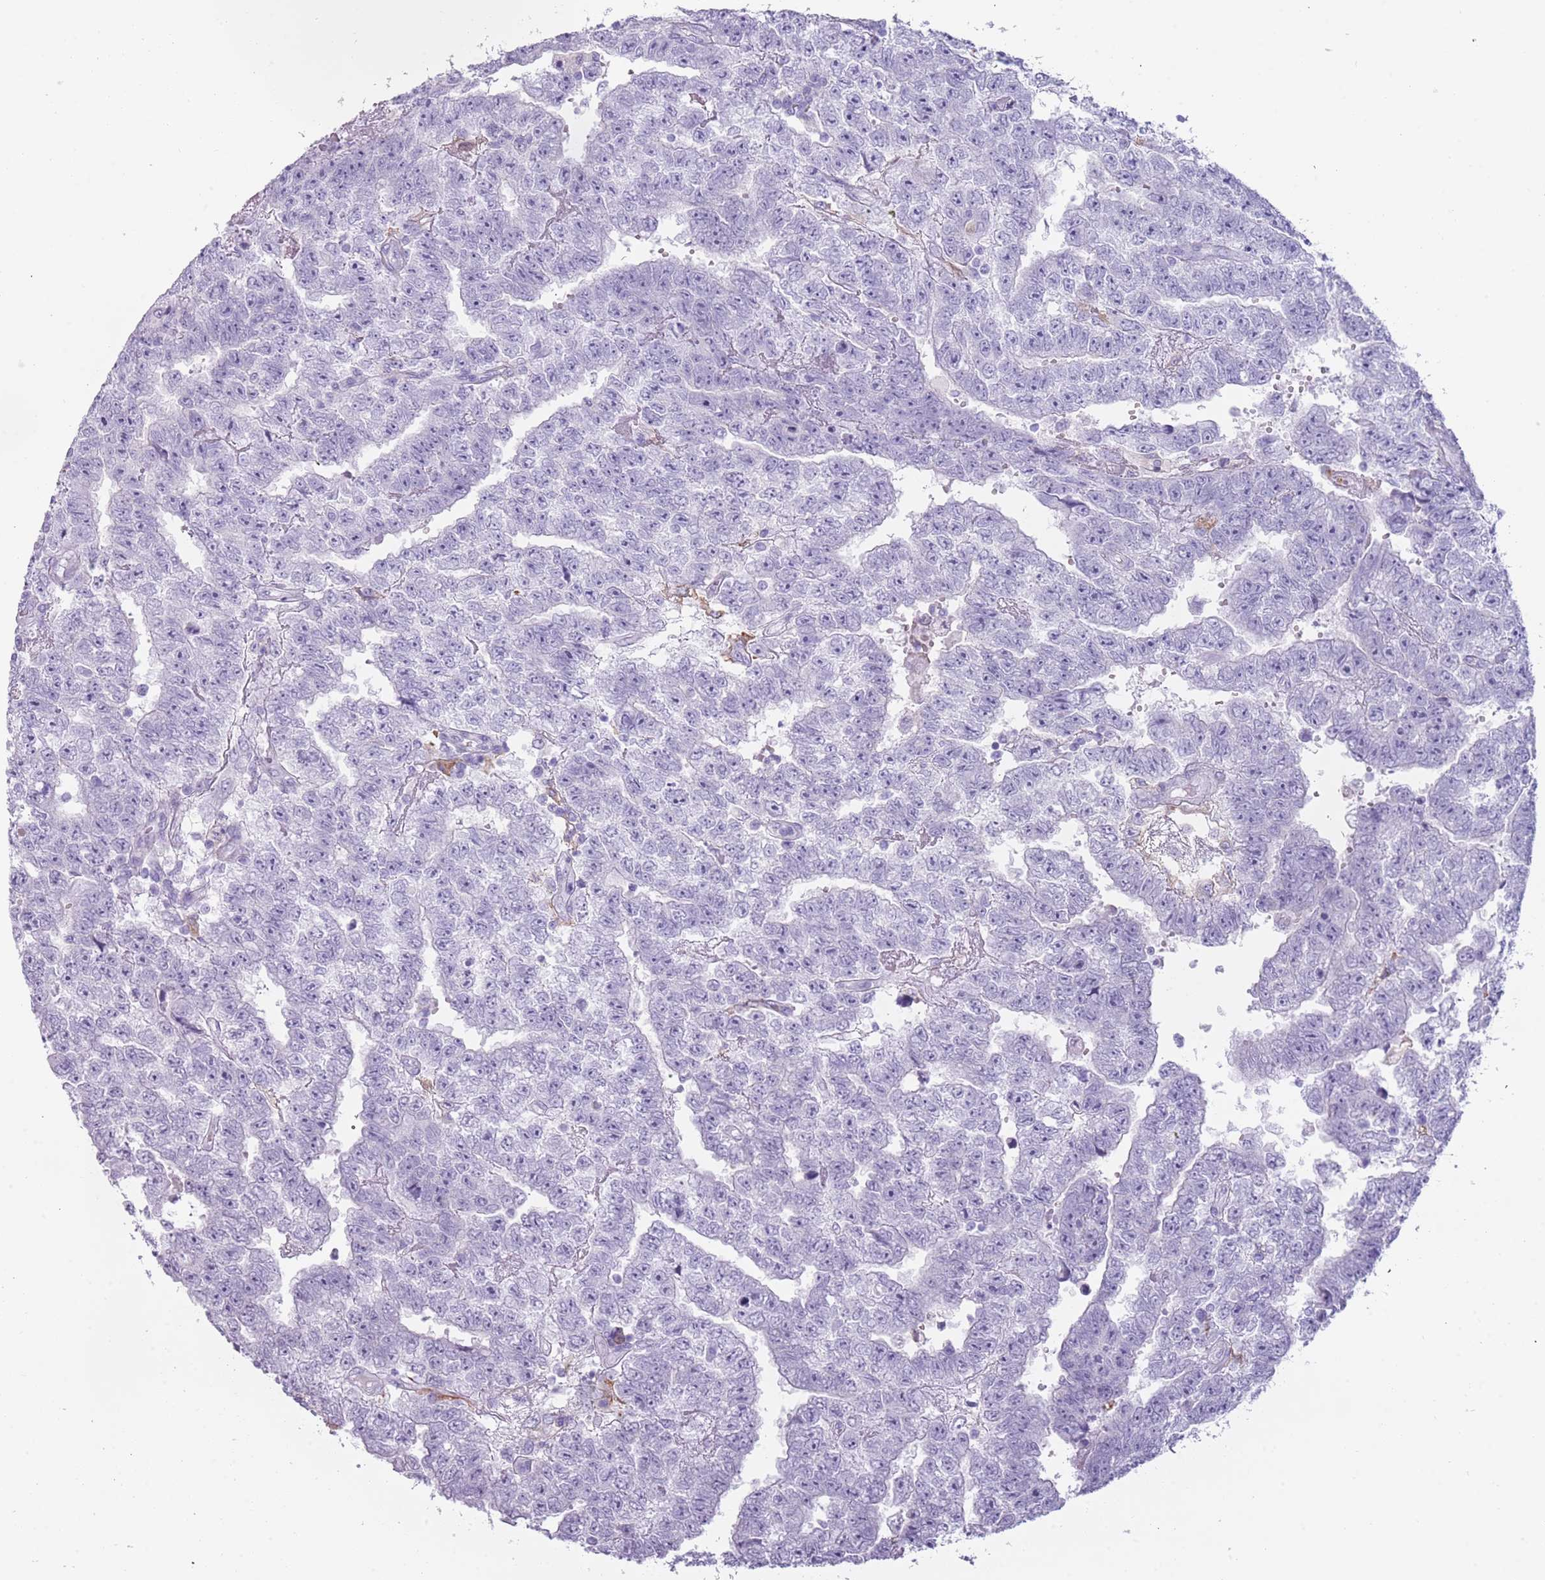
{"staining": {"intensity": "negative", "quantity": "none", "location": "none"}, "tissue": "testis cancer", "cell_type": "Tumor cells", "image_type": "cancer", "snomed": [{"axis": "morphology", "description": "Carcinoma, Embryonal, NOS"}, {"axis": "topography", "description": "Testis"}], "caption": "This micrograph is of embryonal carcinoma (testis) stained with immunohistochemistry to label a protein in brown with the nuclei are counter-stained blue. There is no positivity in tumor cells.", "gene": "COLEC12", "patient": {"sex": "male", "age": 25}}